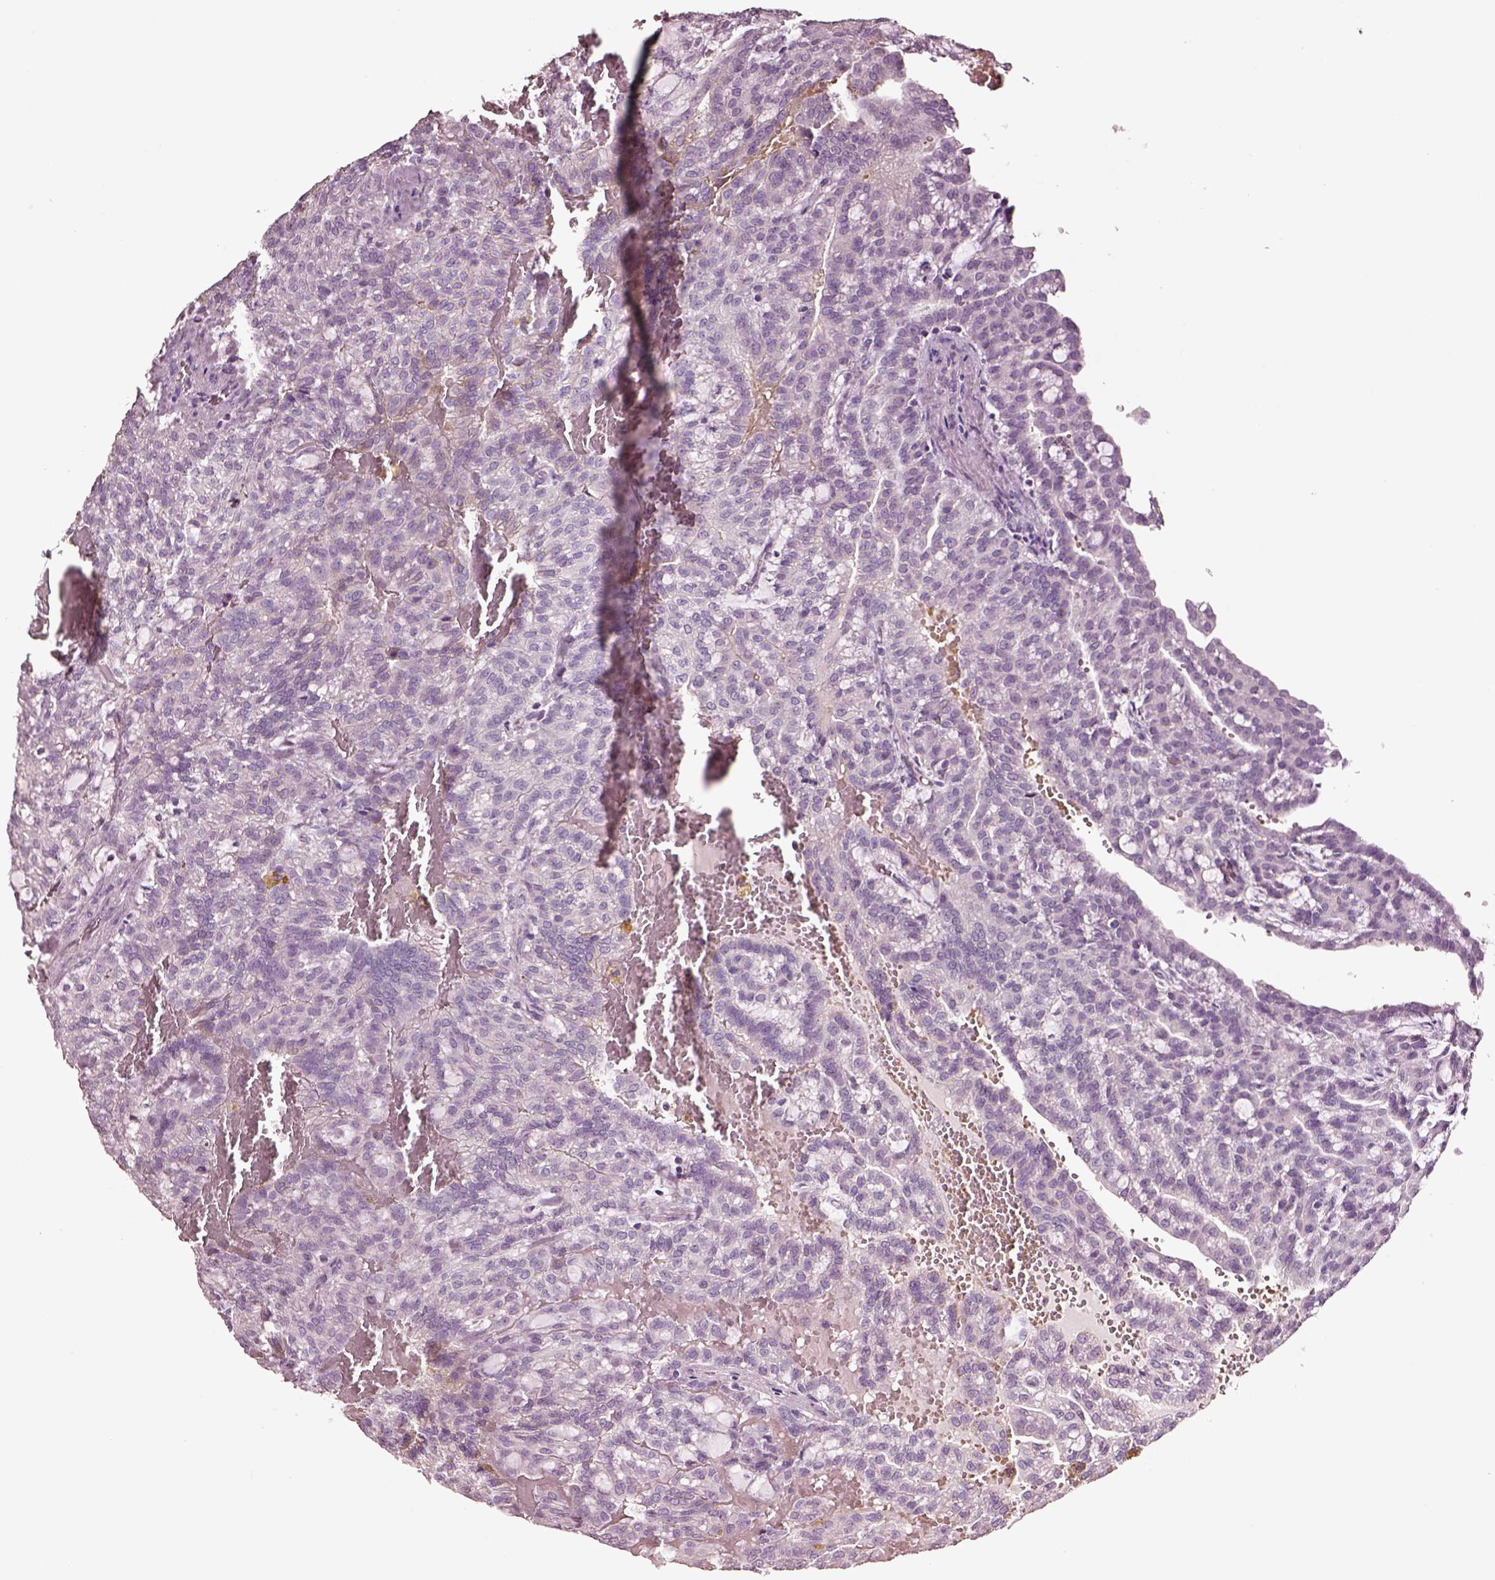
{"staining": {"intensity": "negative", "quantity": "none", "location": "none"}, "tissue": "renal cancer", "cell_type": "Tumor cells", "image_type": "cancer", "snomed": [{"axis": "morphology", "description": "Adenocarcinoma, NOS"}, {"axis": "topography", "description": "Kidney"}], "caption": "Immunohistochemistry micrograph of renal cancer stained for a protein (brown), which exhibits no positivity in tumor cells. Brightfield microscopy of immunohistochemistry (IHC) stained with DAB (brown) and hematoxylin (blue), captured at high magnification.", "gene": "AADAT", "patient": {"sex": "male", "age": 63}}